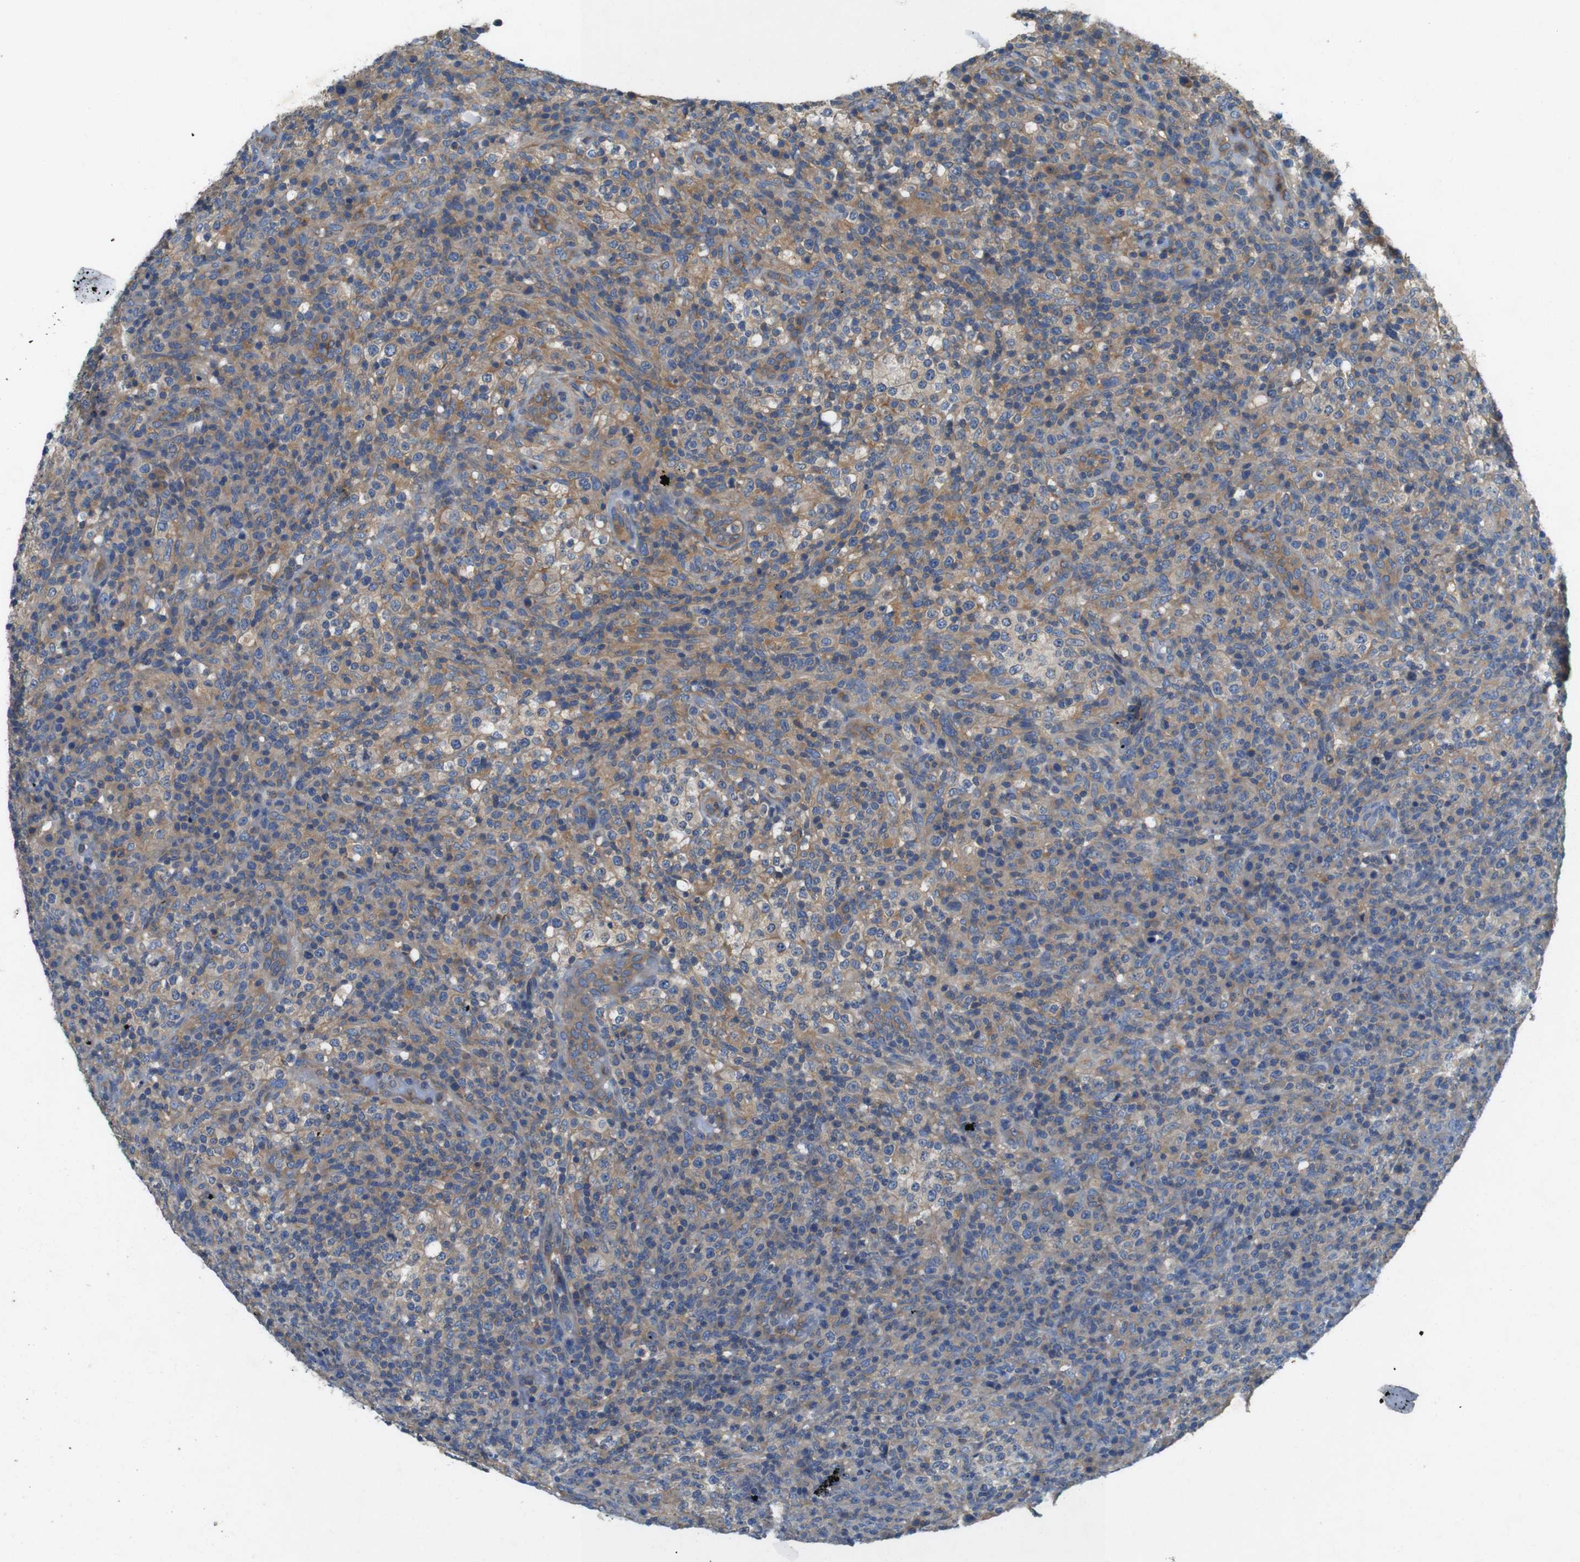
{"staining": {"intensity": "moderate", "quantity": "25%-75%", "location": "cytoplasmic/membranous"}, "tissue": "lymphoma", "cell_type": "Tumor cells", "image_type": "cancer", "snomed": [{"axis": "morphology", "description": "Malignant lymphoma, non-Hodgkin's type, High grade"}, {"axis": "topography", "description": "Lymph node"}], "caption": "Malignant lymphoma, non-Hodgkin's type (high-grade) stained with immunohistochemistry exhibits moderate cytoplasmic/membranous expression in approximately 25%-75% of tumor cells.", "gene": "DCTN1", "patient": {"sex": "female", "age": 76}}